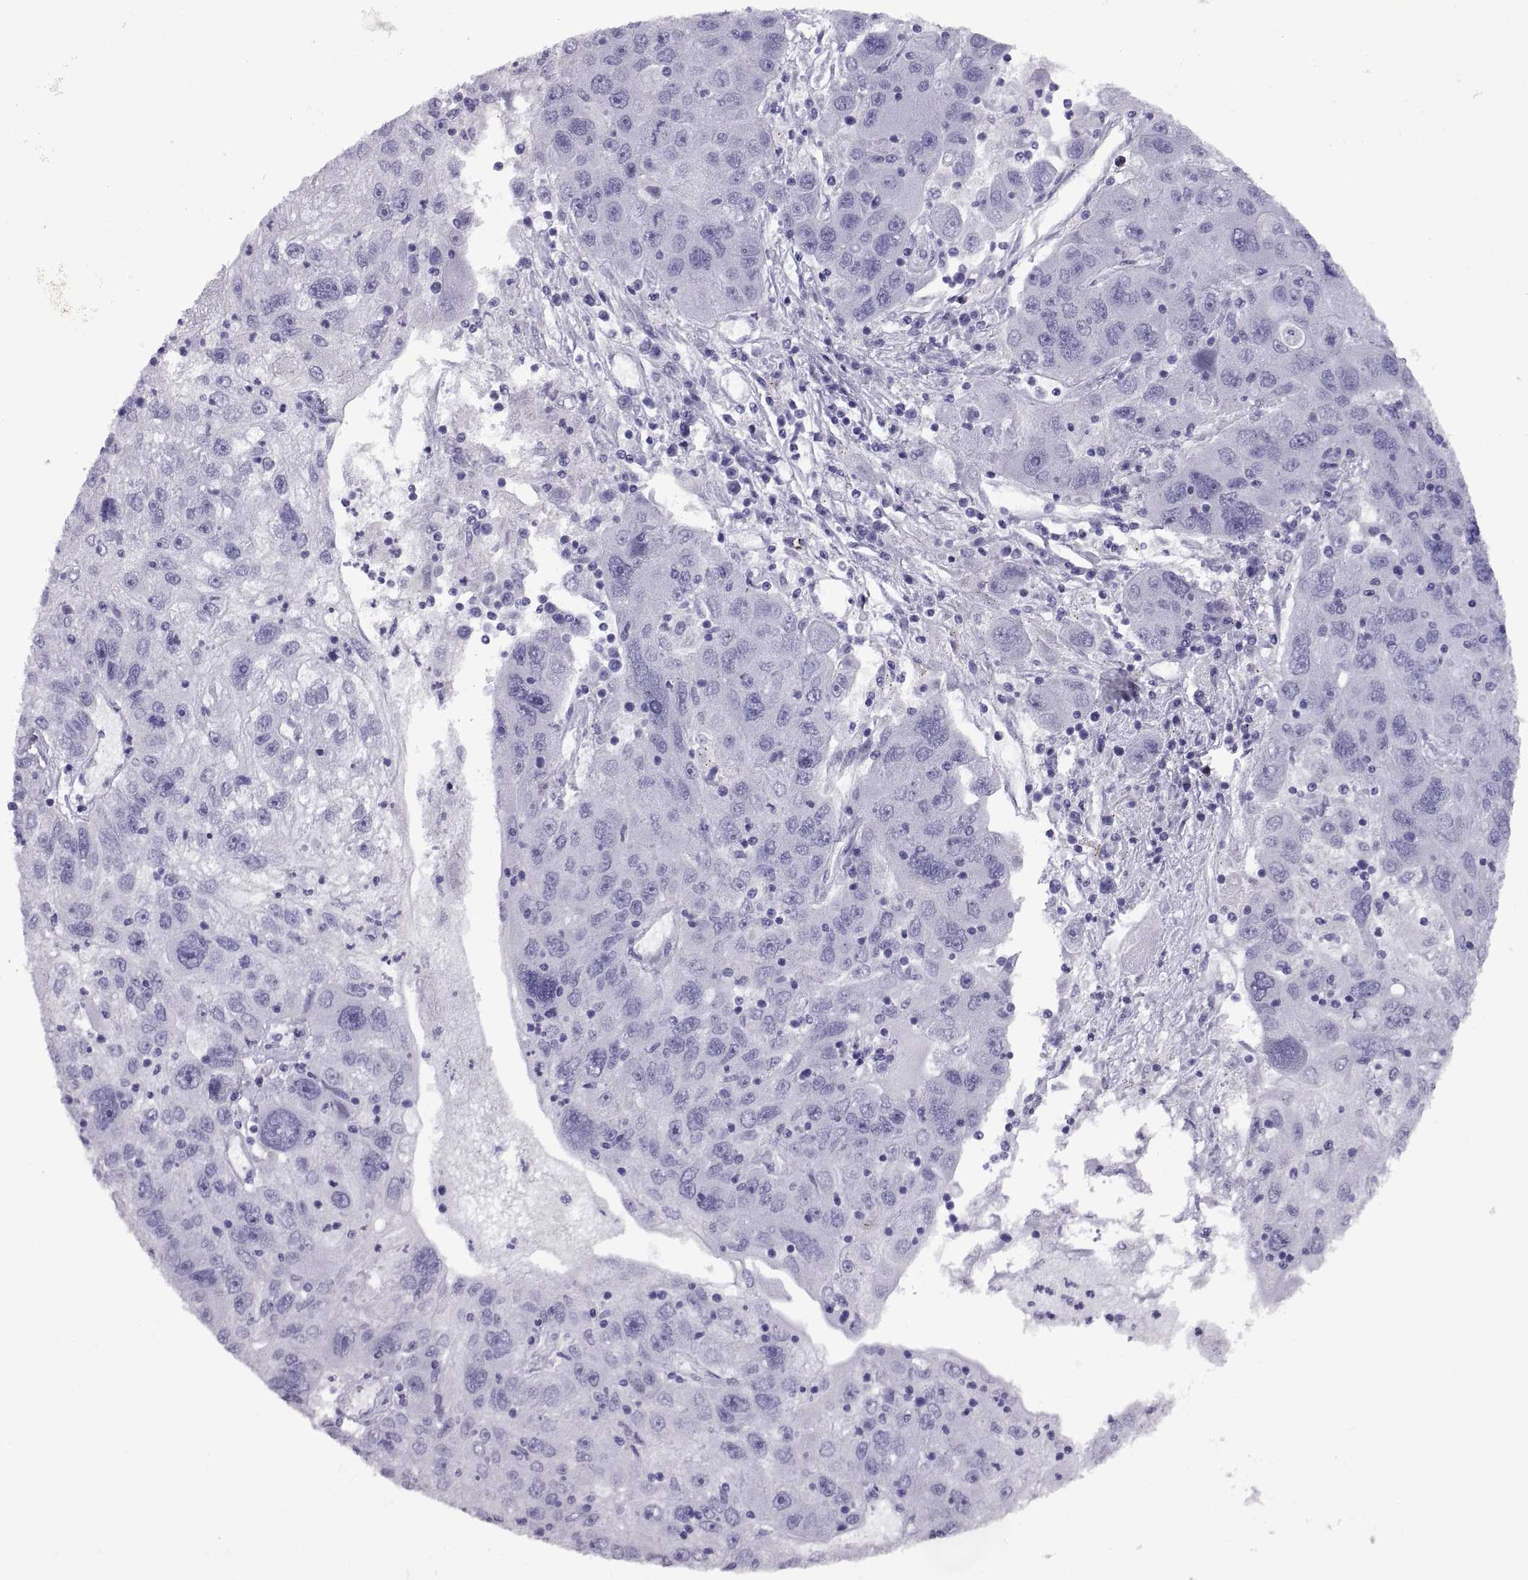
{"staining": {"intensity": "negative", "quantity": "none", "location": "none"}, "tissue": "stomach cancer", "cell_type": "Tumor cells", "image_type": "cancer", "snomed": [{"axis": "morphology", "description": "Adenocarcinoma, NOS"}, {"axis": "topography", "description": "Stomach"}], "caption": "Micrograph shows no significant protein staining in tumor cells of stomach adenocarcinoma.", "gene": "RGS20", "patient": {"sex": "male", "age": 56}}